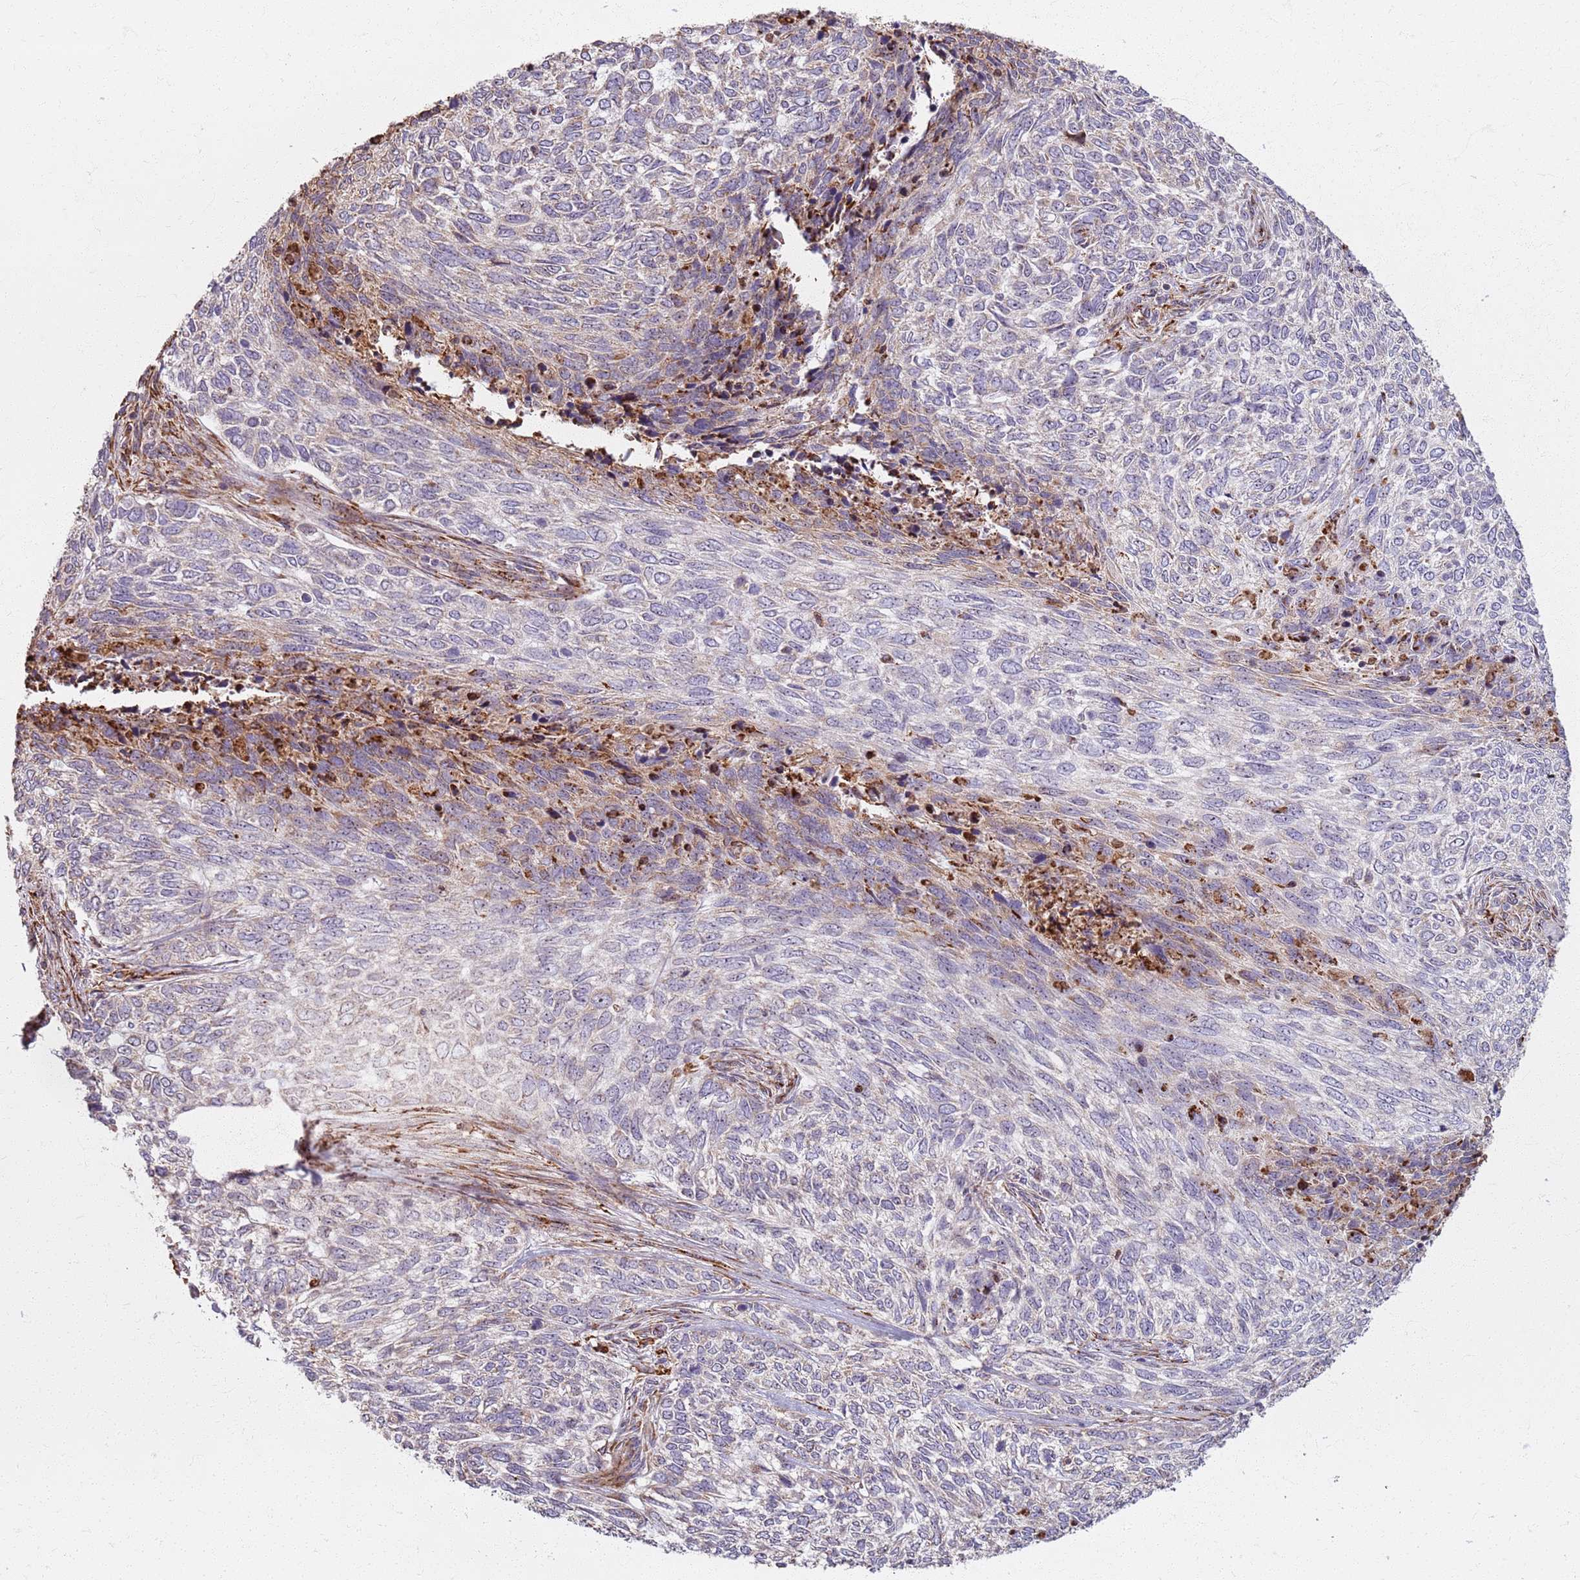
{"staining": {"intensity": "negative", "quantity": "none", "location": "none"}, "tissue": "skin cancer", "cell_type": "Tumor cells", "image_type": "cancer", "snomed": [{"axis": "morphology", "description": "Basal cell carcinoma"}, {"axis": "topography", "description": "Skin"}], "caption": "A photomicrograph of human skin cancer (basal cell carcinoma) is negative for staining in tumor cells. Brightfield microscopy of immunohistochemistry stained with DAB (3,3'-diaminobenzidine) (brown) and hematoxylin (blue), captured at high magnification.", "gene": "KRI1", "patient": {"sex": "female", "age": 65}}